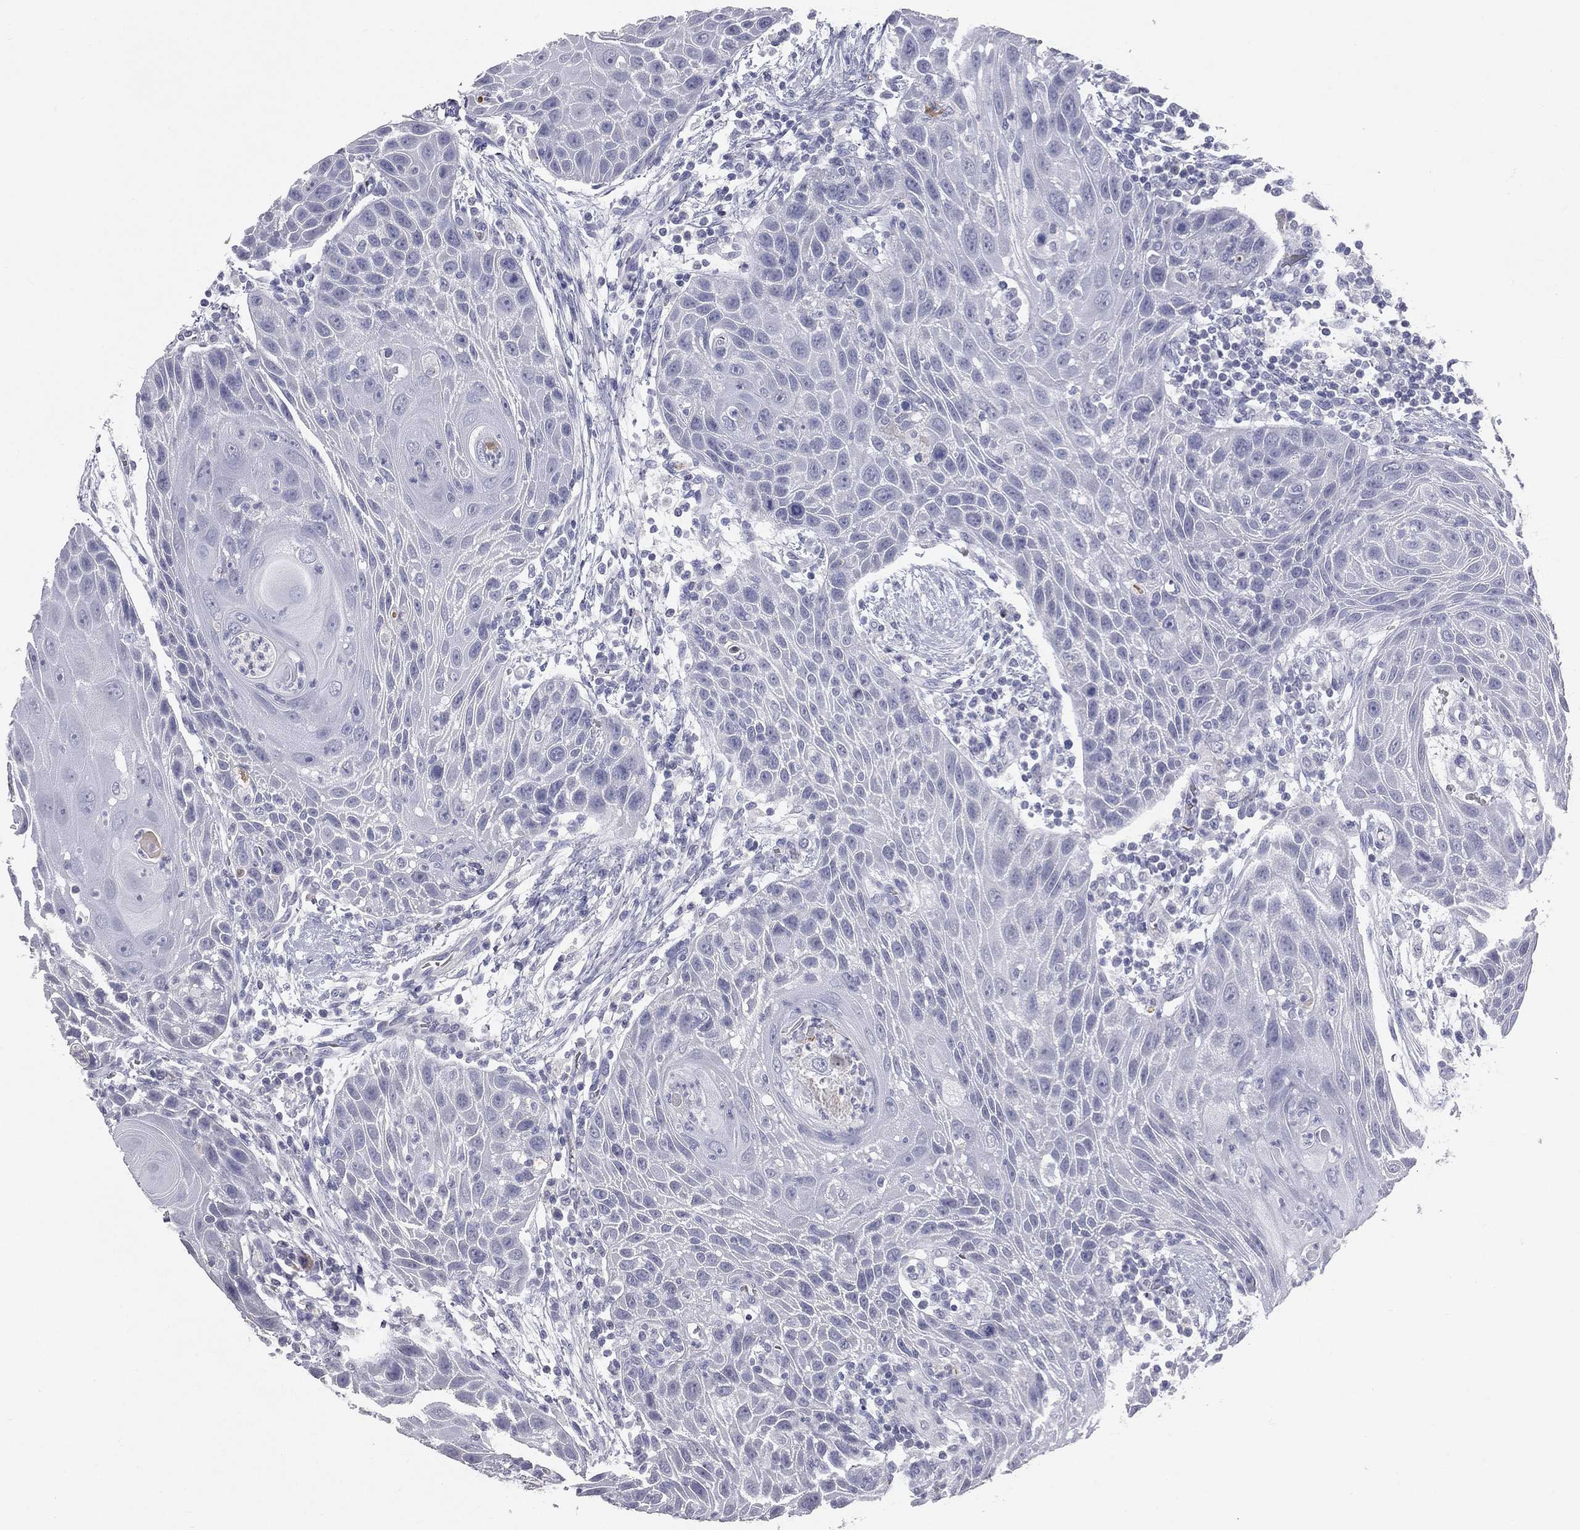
{"staining": {"intensity": "negative", "quantity": "none", "location": "none"}, "tissue": "head and neck cancer", "cell_type": "Tumor cells", "image_type": "cancer", "snomed": [{"axis": "morphology", "description": "Squamous cell carcinoma, NOS"}, {"axis": "topography", "description": "Head-Neck"}], "caption": "The IHC micrograph has no significant positivity in tumor cells of head and neck squamous cell carcinoma tissue. (IHC, brightfield microscopy, high magnification).", "gene": "ESX1", "patient": {"sex": "male", "age": 69}}